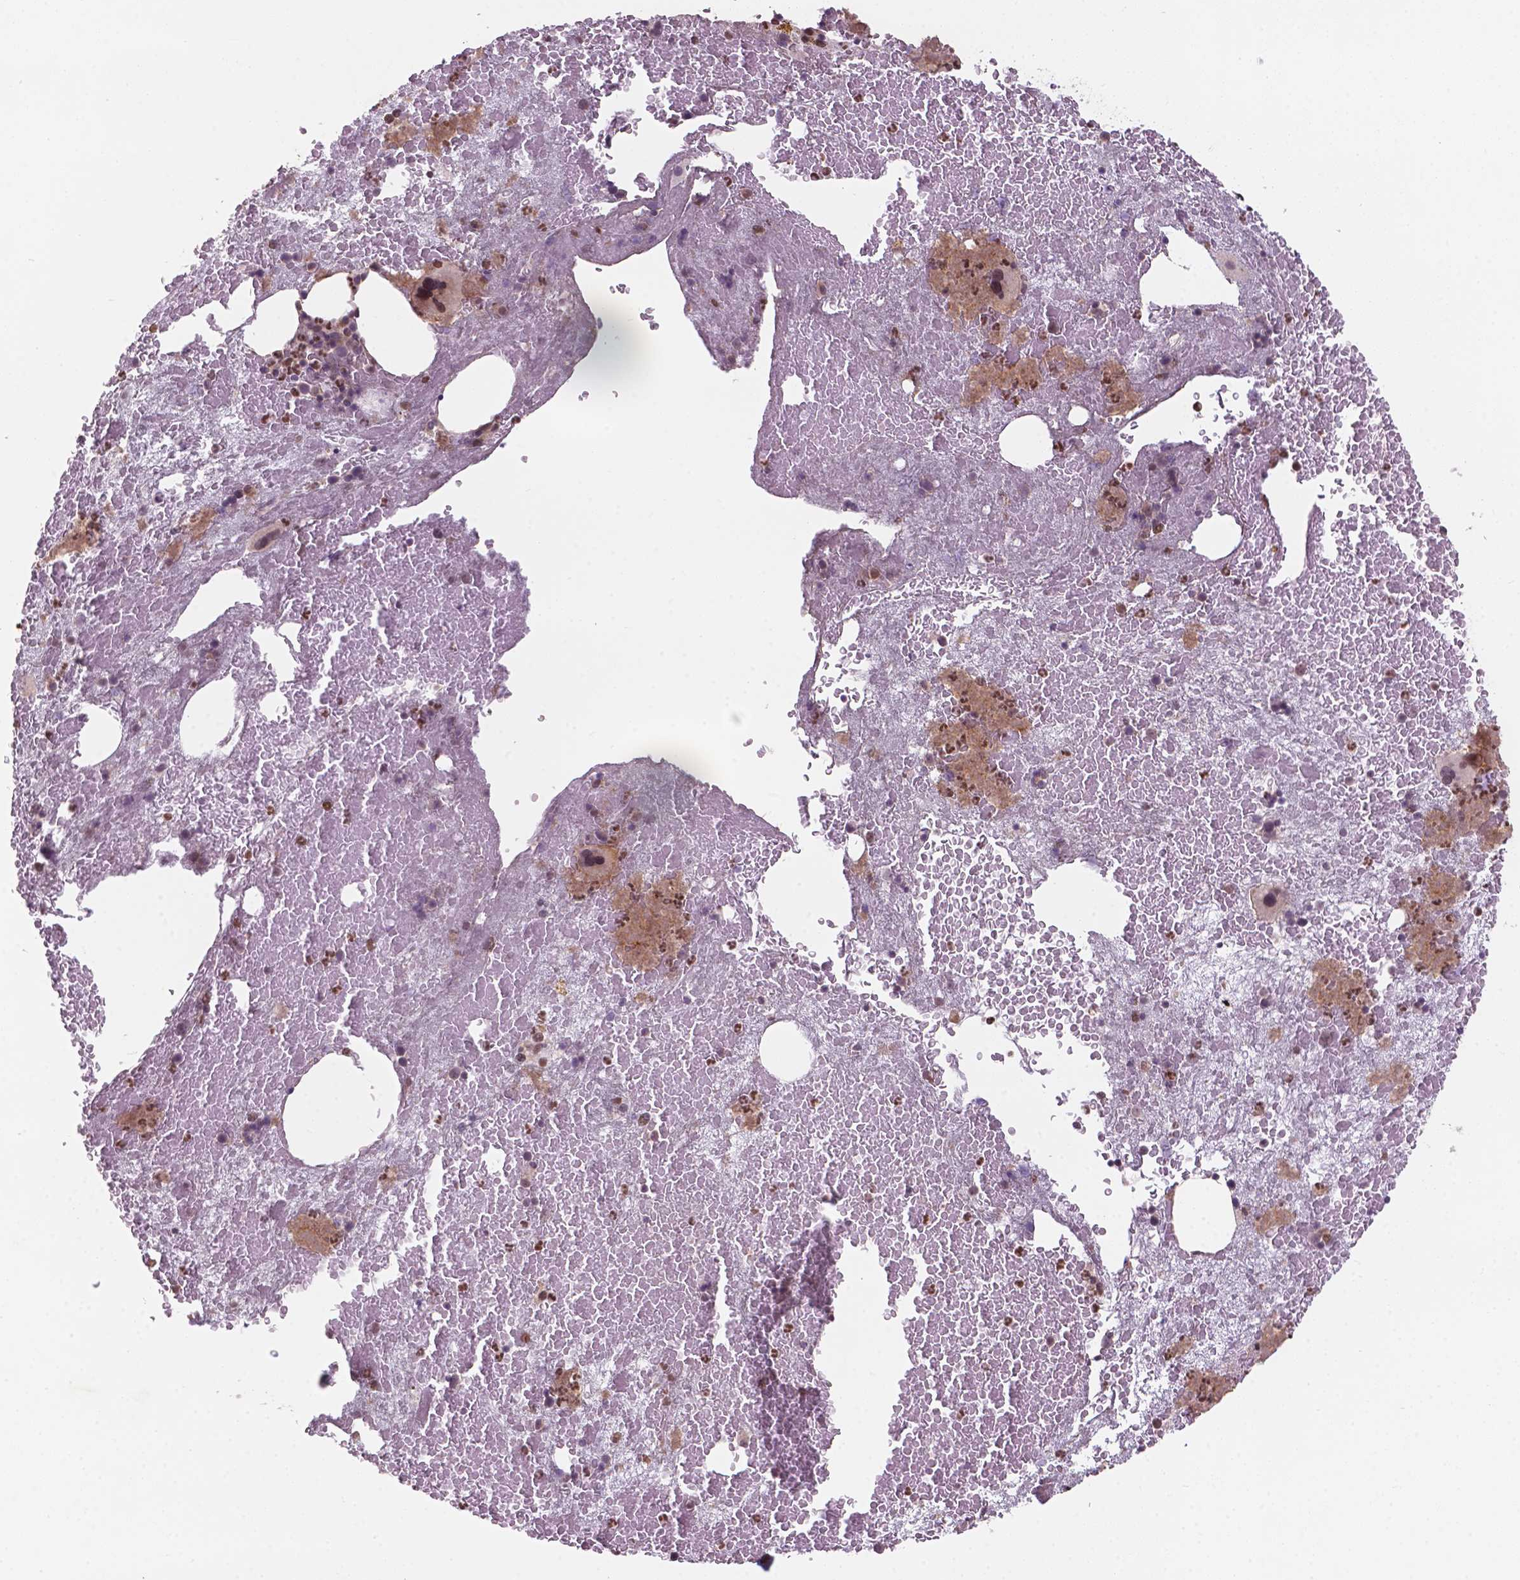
{"staining": {"intensity": "moderate", "quantity": "25%-75%", "location": "nuclear"}, "tissue": "bone marrow", "cell_type": "Hematopoietic cells", "image_type": "normal", "snomed": [{"axis": "morphology", "description": "Normal tissue, NOS"}, {"axis": "topography", "description": "Bone marrow"}], "caption": "A histopathology image of human bone marrow stained for a protein displays moderate nuclear brown staining in hematopoietic cells.", "gene": "NFAT5", "patient": {"sex": "male", "age": 81}}